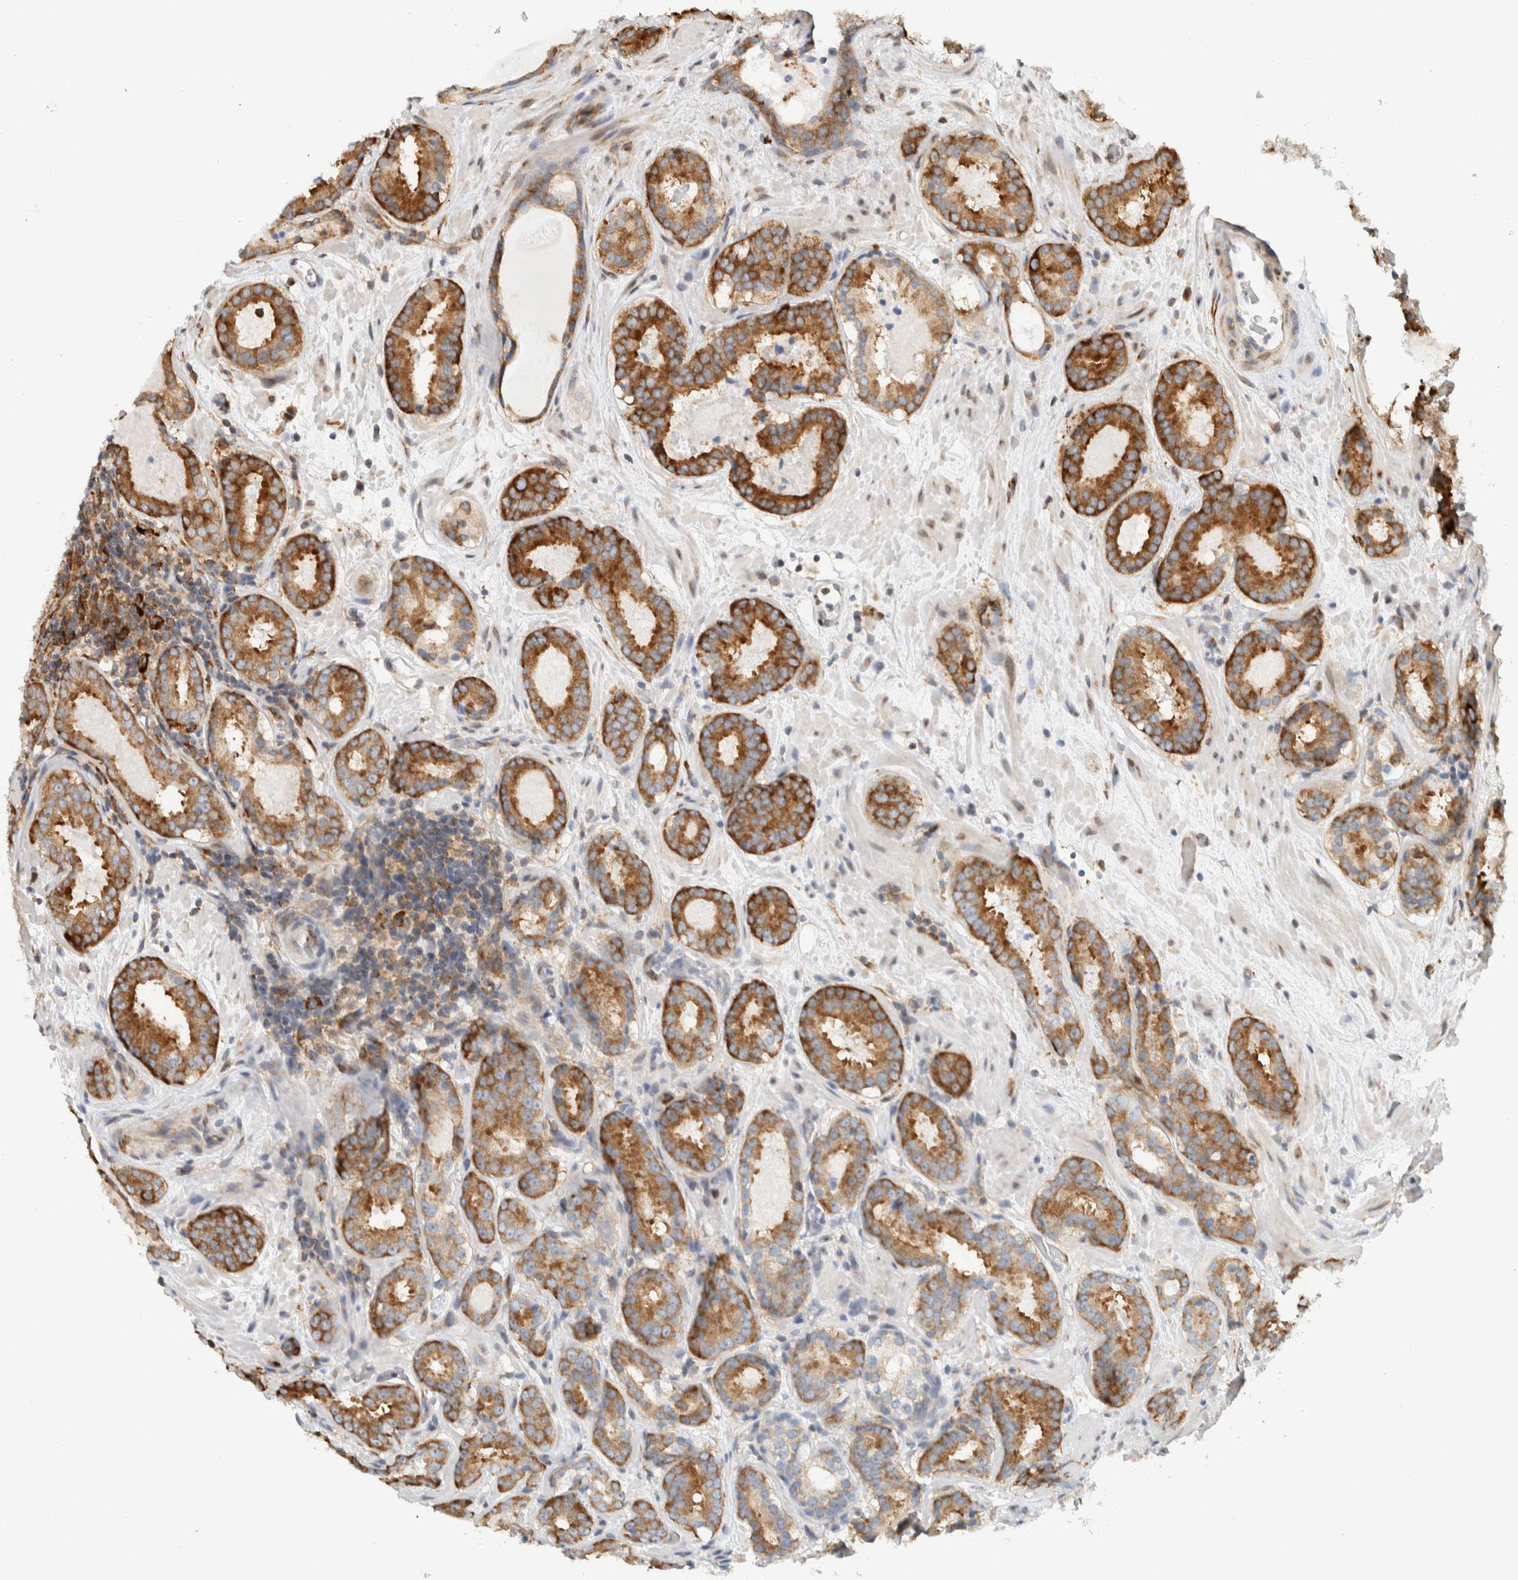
{"staining": {"intensity": "strong", "quantity": ">75%", "location": "cytoplasmic/membranous"}, "tissue": "prostate cancer", "cell_type": "Tumor cells", "image_type": "cancer", "snomed": [{"axis": "morphology", "description": "Adenocarcinoma, Low grade"}, {"axis": "topography", "description": "Prostate"}], "caption": "Human prostate low-grade adenocarcinoma stained with a protein marker exhibits strong staining in tumor cells.", "gene": "LLGL2", "patient": {"sex": "male", "age": 69}}